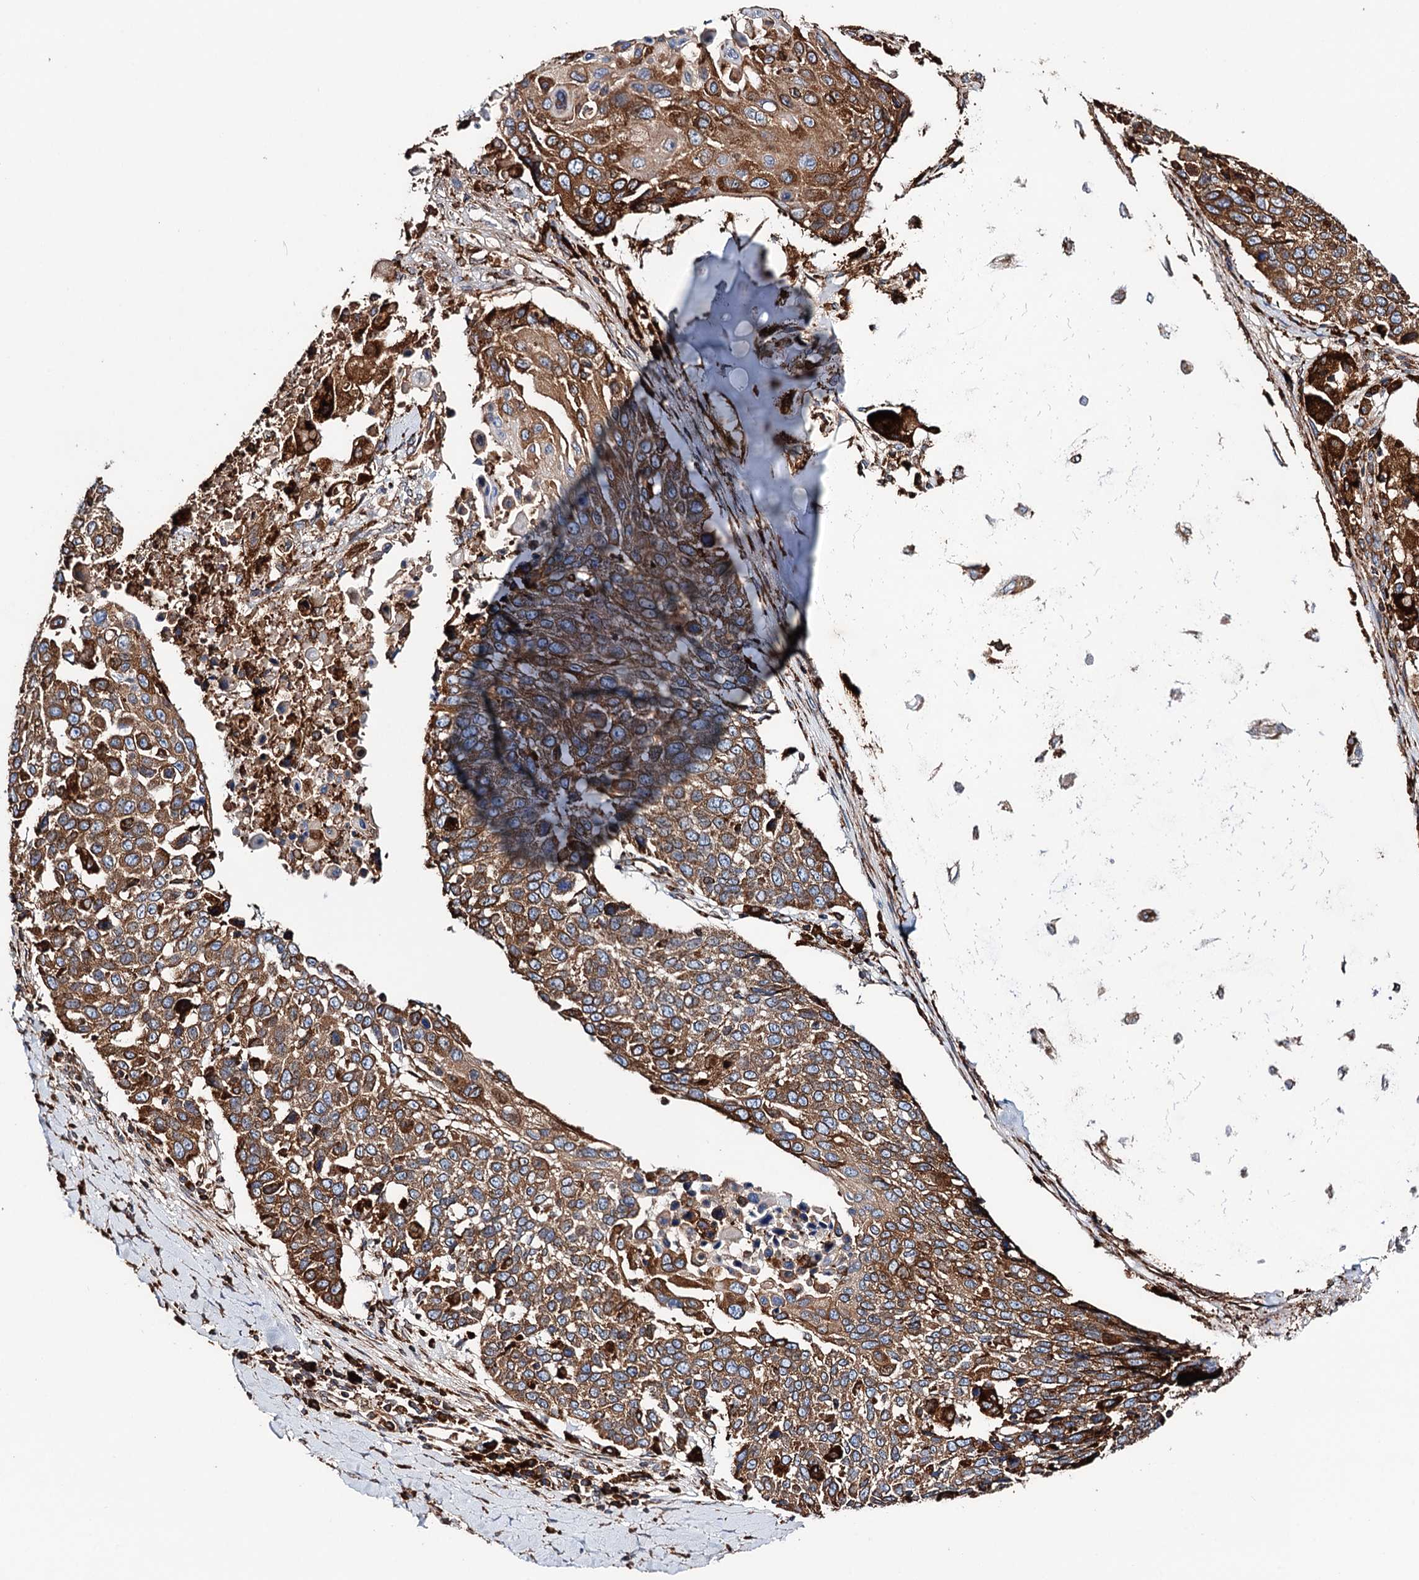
{"staining": {"intensity": "moderate", "quantity": ">75%", "location": "cytoplasmic/membranous"}, "tissue": "lung cancer", "cell_type": "Tumor cells", "image_type": "cancer", "snomed": [{"axis": "morphology", "description": "Squamous cell carcinoma, NOS"}, {"axis": "topography", "description": "Lung"}], "caption": "A high-resolution image shows immunohistochemistry (IHC) staining of lung cancer, which exhibits moderate cytoplasmic/membranous expression in approximately >75% of tumor cells. (DAB = brown stain, brightfield microscopy at high magnification).", "gene": "ERP29", "patient": {"sex": "male", "age": 66}}